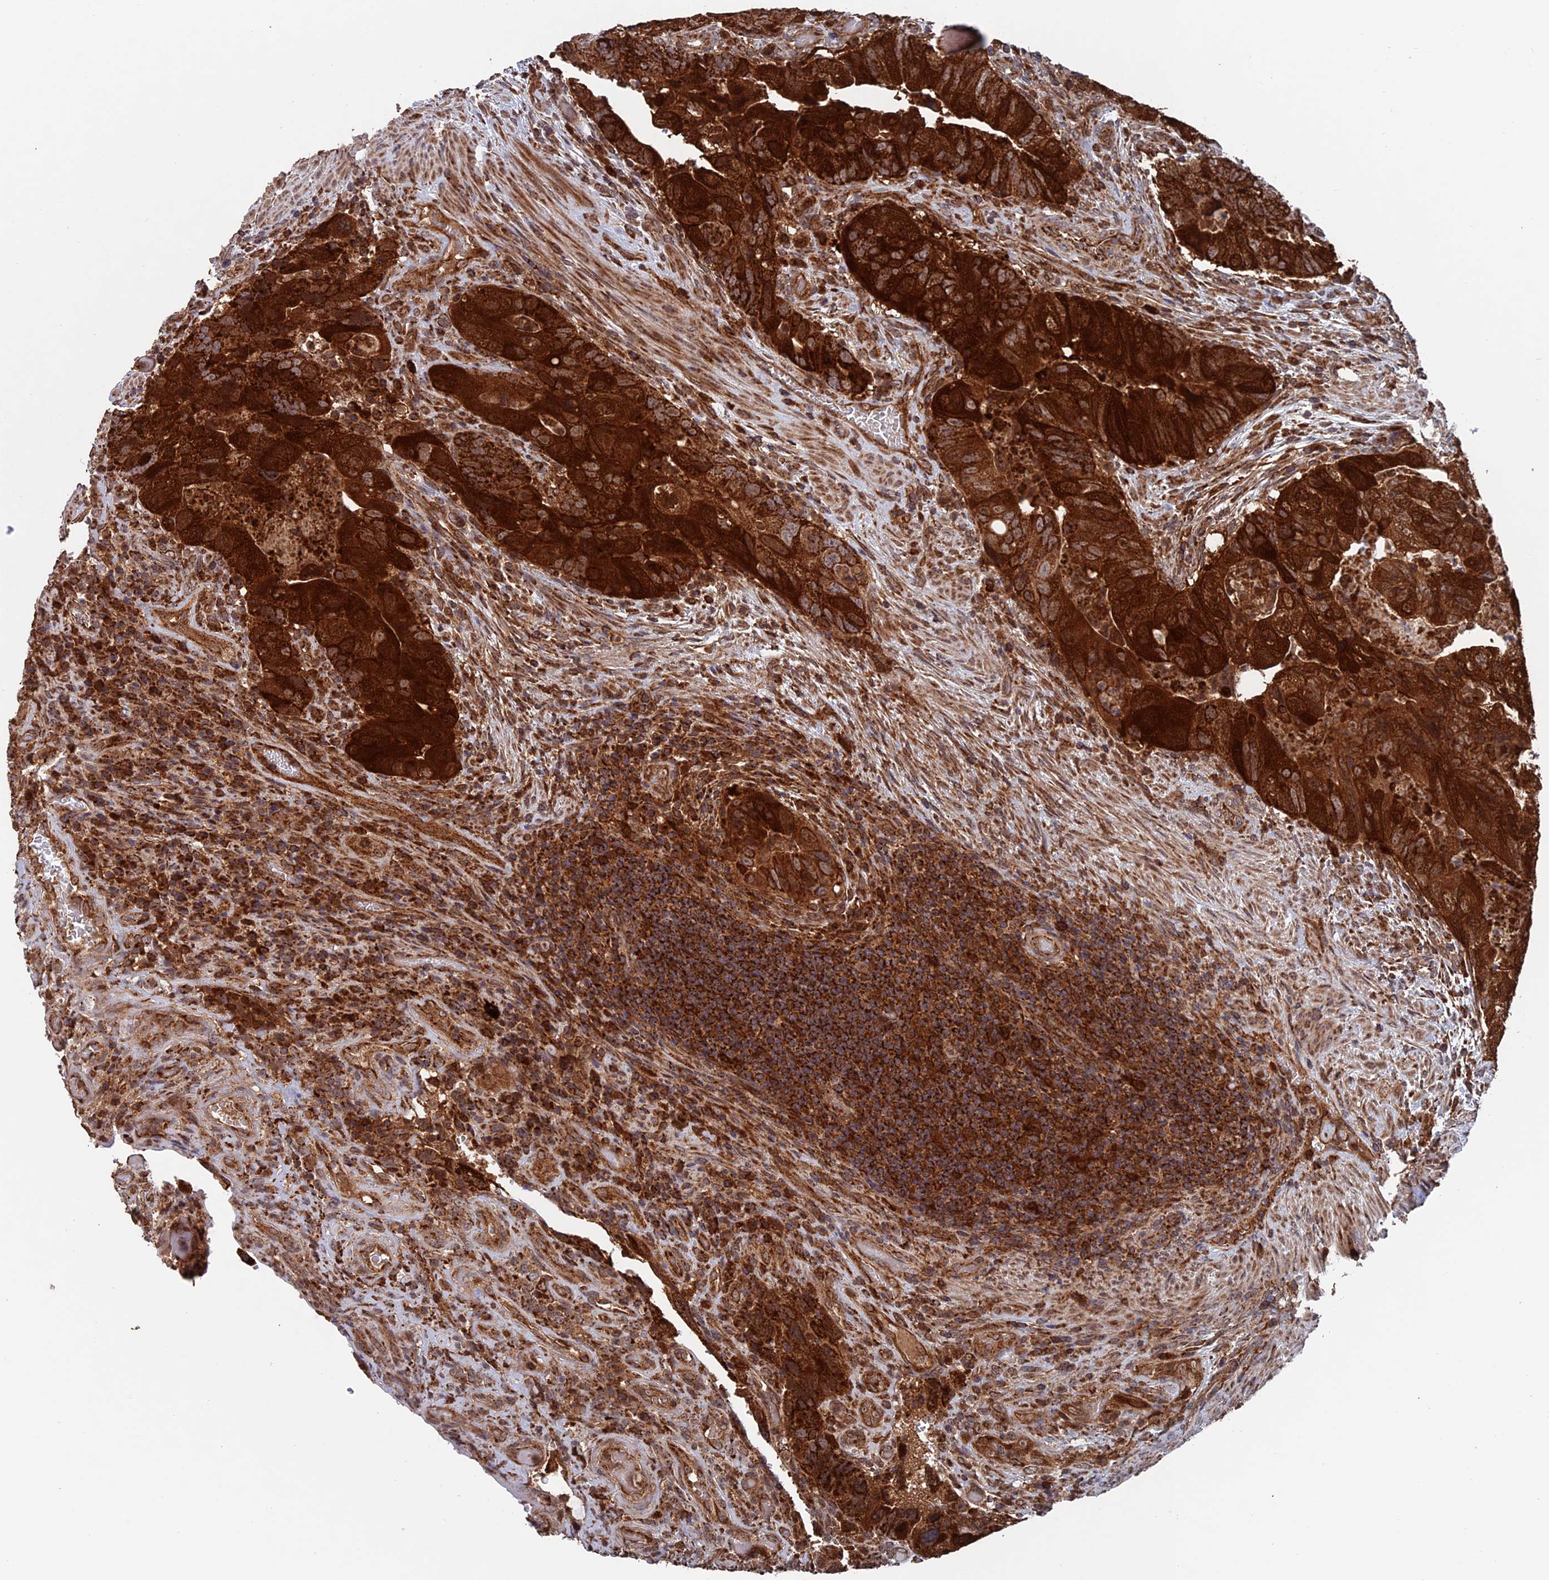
{"staining": {"intensity": "strong", "quantity": ">75%", "location": "cytoplasmic/membranous"}, "tissue": "colorectal cancer", "cell_type": "Tumor cells", "image_type": "cancer", "snomed": [{"axis": "morphology", "description": "Adenocarcinoma, NOS"}, {"axis": "topography", "description": "Rectum"}], "caption": "Approximately >75% of tumor cells in adenocarcinoma (colorectal) demonstrate strong cytoplasmic/membranous protein positivity as visualized by brown immunohistochemical staining.", "gene": "DTYMK", "patient": {"sex": "male", "age": 63}}